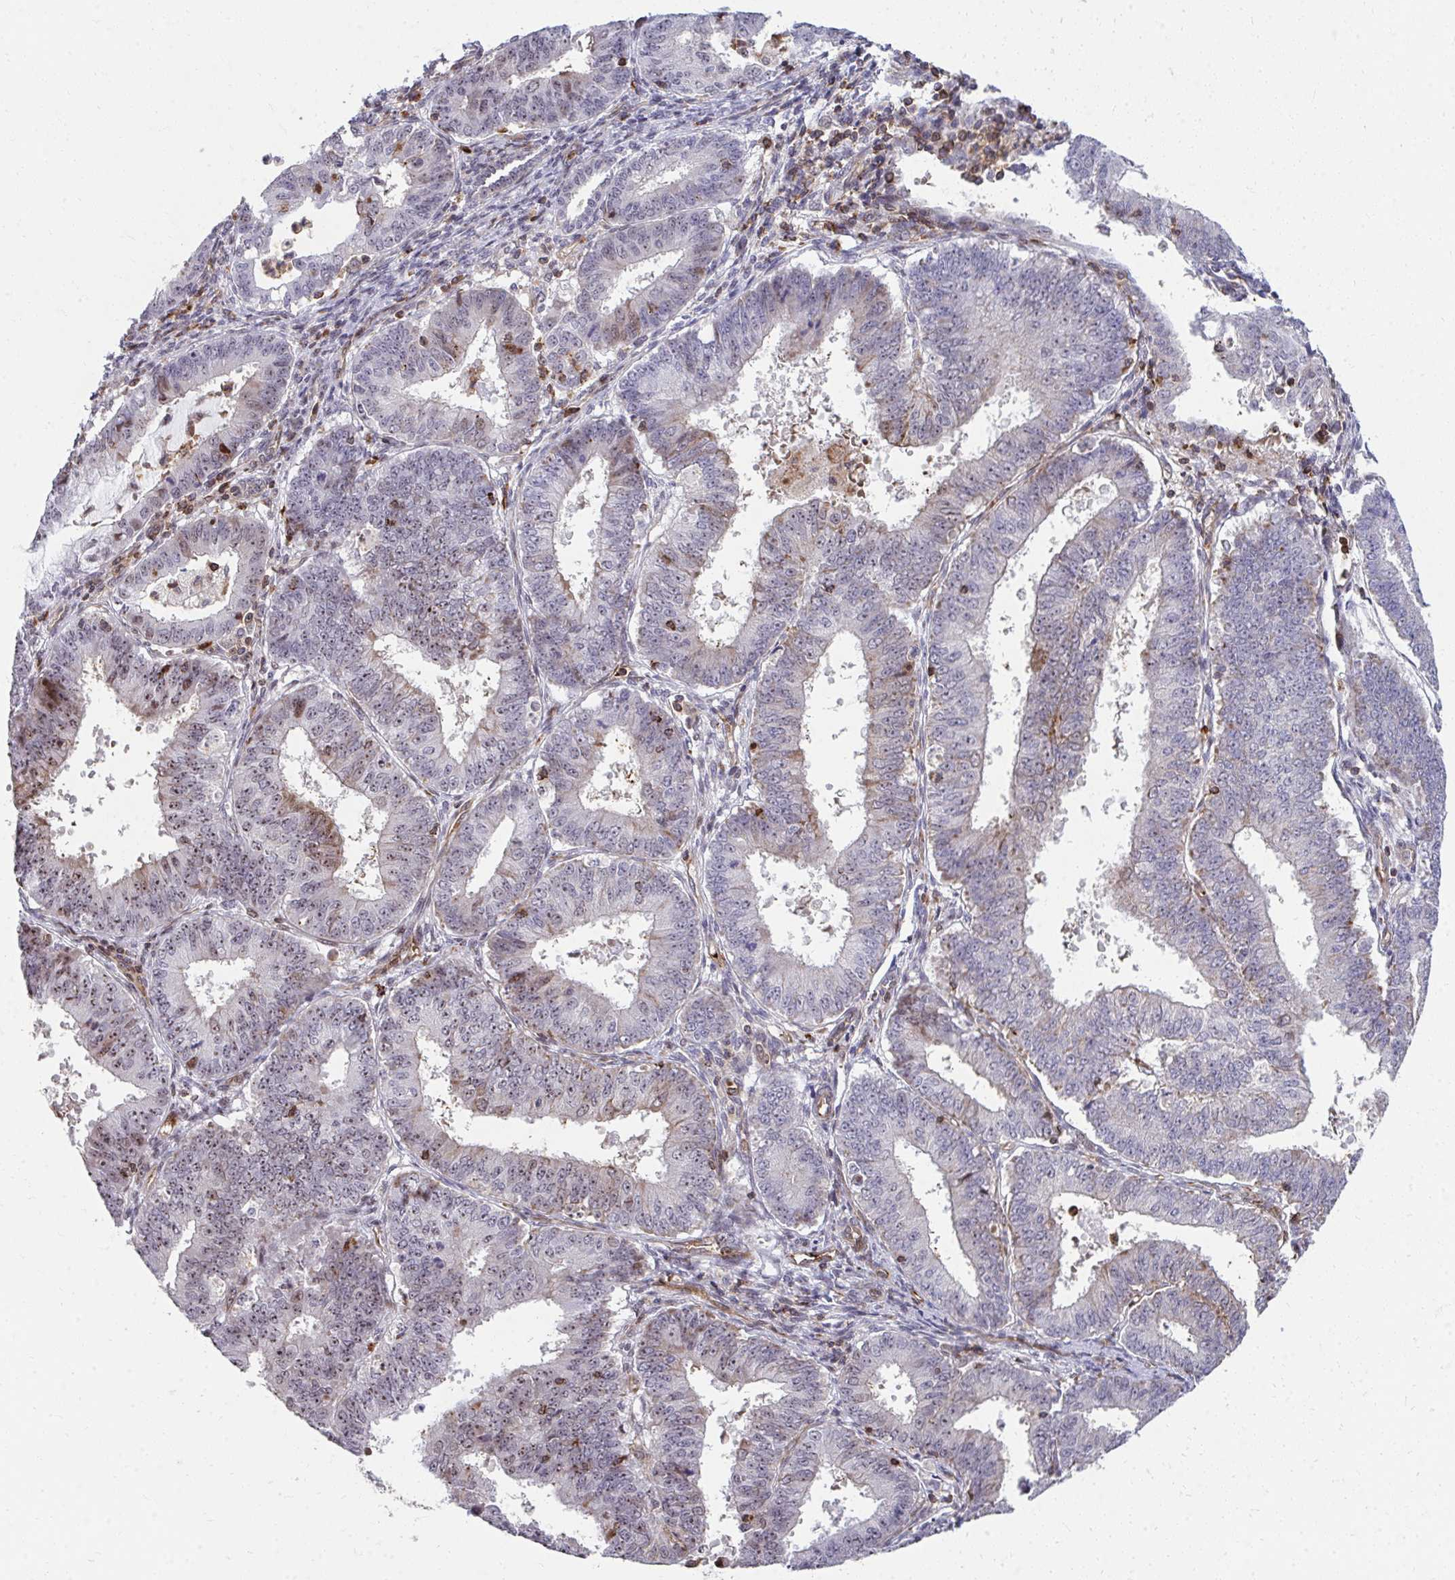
{"staining": {"intensity": "moderate", "quantity": "<25%", "location": "cytoplasmic/membranous,nuclear"}, "tissue": "endometrial cancer", "cell_type": "Tumor cells", "image_type": "cancer", "snomed": [{"axis": "morphology", "description": "Adenocarcinoma, NOS"}, {"axis": "topography", "description": "Endometrium"}], "caption": "A low amount of moderate cytoplasmic/membranous and nuclear positivity is identified in approximately <25% of tumor cells in endometrial cancer tissue.", "gene": "FOXN3", "patient": {"sex": "female", "age": 73}}